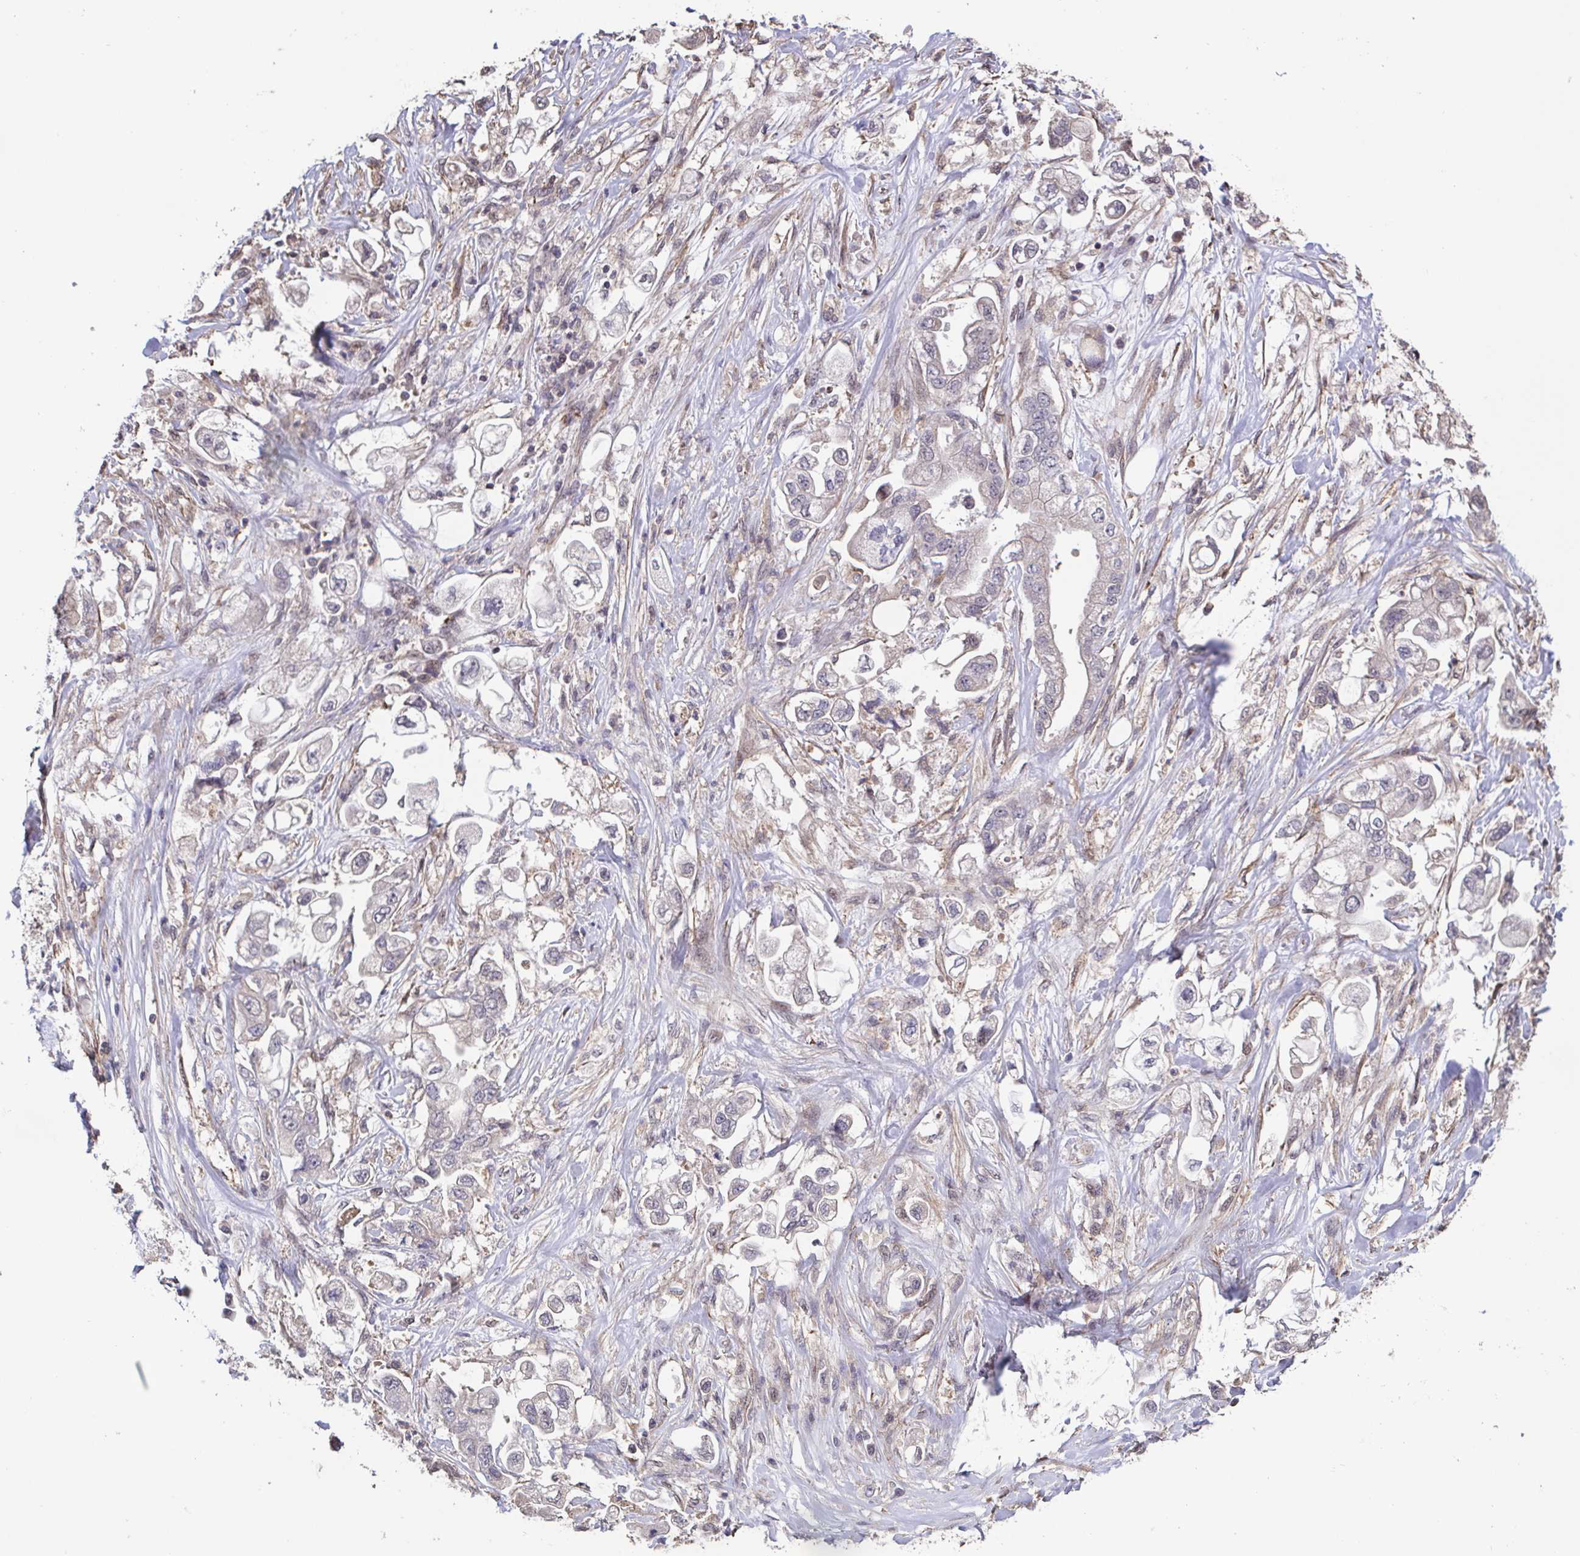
{"staining": {"intensity": "negative", "quantity": "none", "location": "none"}, "tissue": "stomach cancer", "cell_type": "Tumor cells", "image_type": "cancer", "snomed": [{"axis": "morphology", "description": "Adenocarcinoma, NOS"}, {"axis": "topography", "description": "Stomach"}], "caption": "There is no significant staining in tumor cells of adenocarcinoma (stomach). The staining was performed using DAB to visualize the protein expression in brown, while the nuclei were stained in blue with hematoxylin (Magnification: 20x).", "gene": "ZNF200", "patient": {"sex": "male", "age": 62}}